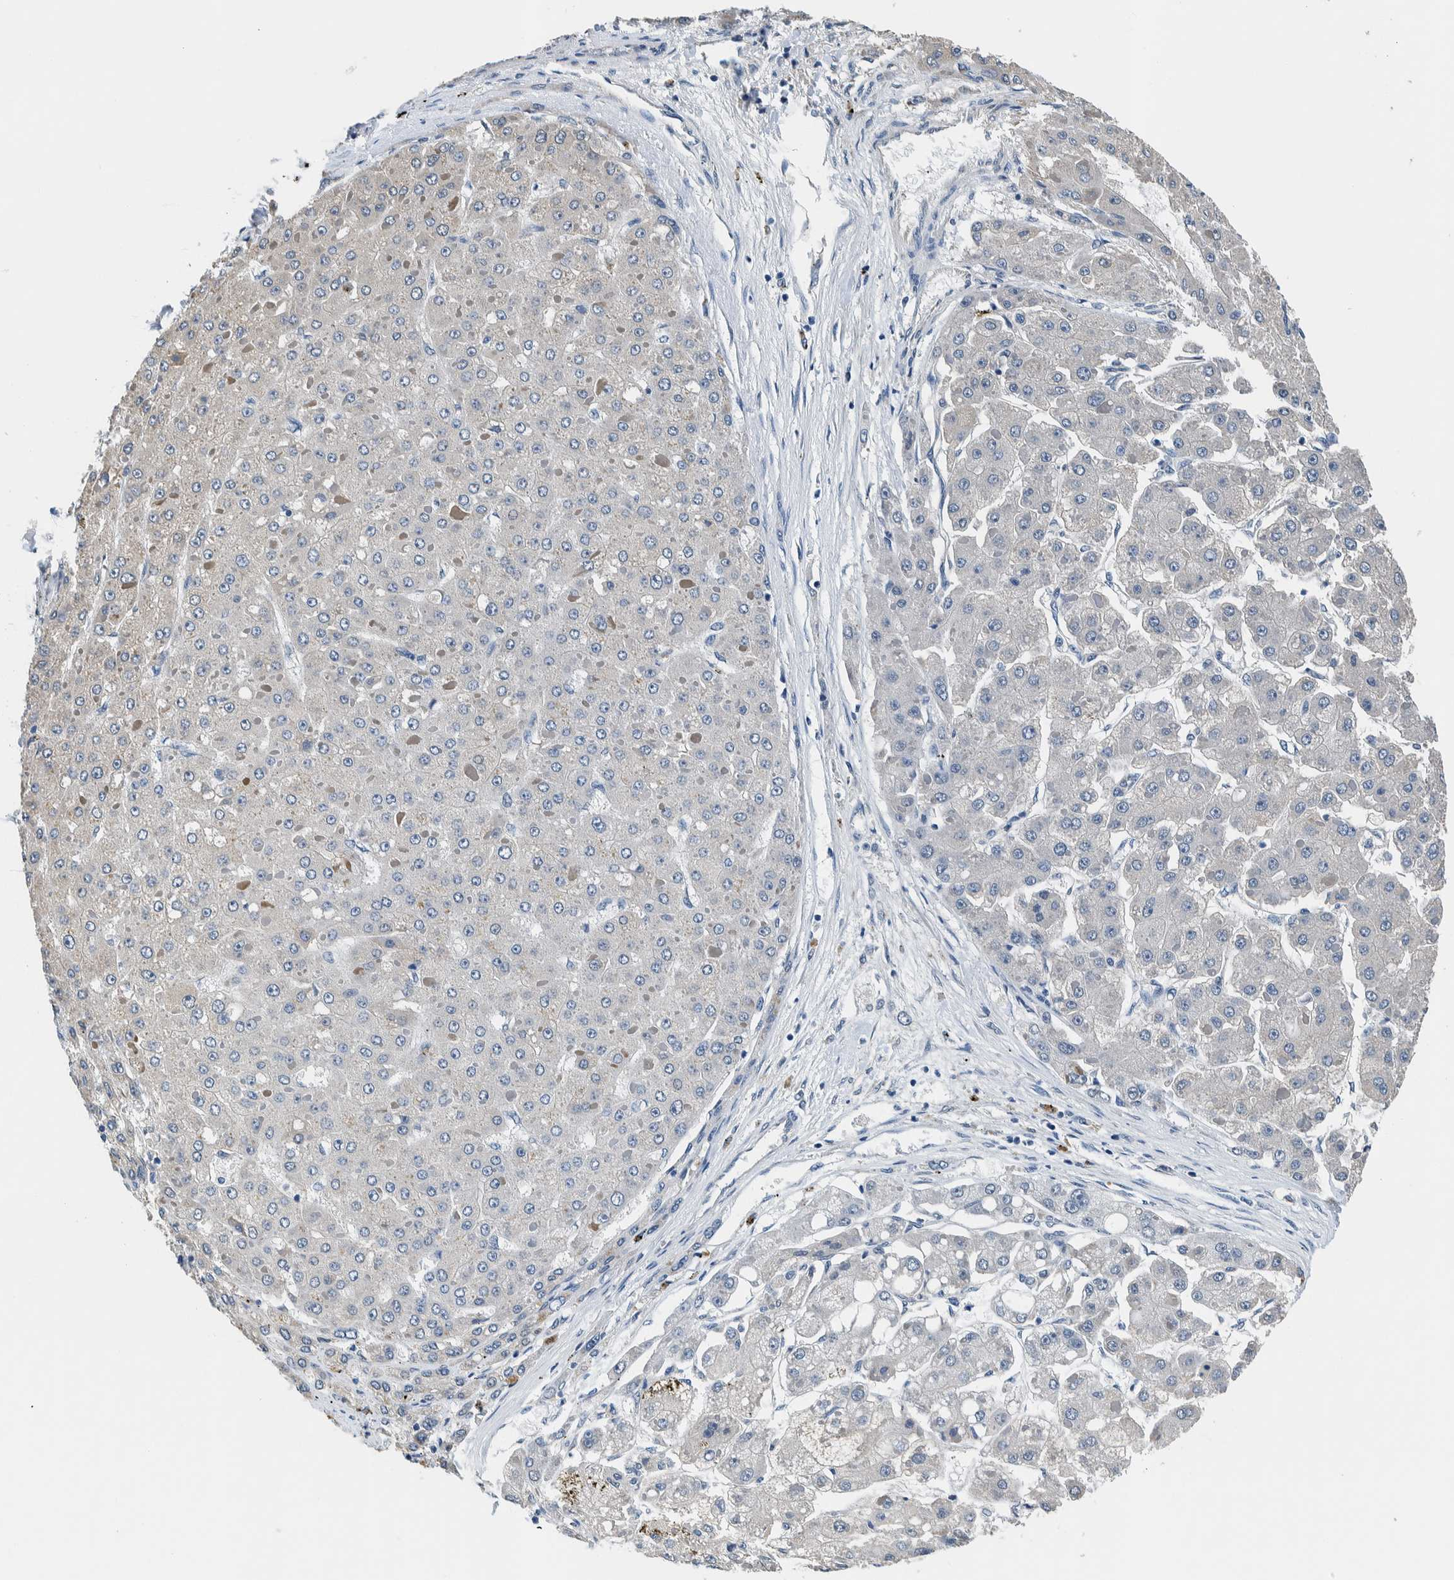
{"staining": {"intensity": "negative", "quantity": "none", "location": "none"}, "tissue": "liver cancer", "cell_type": "Tumor cells", "image_type": "cancer", "snomed": [{"axis": "morphology", "description": "Carcinoma, Hepatocellular, NOS"}, {"axis": "topography", "description": "Liver"}], "caption": "A micrograph of liver cancer (hepatocellular carcinoma) stained for a protein displays no brown staining in tumor cells.", "gene": "NIBAN2", "patient": {"sex": "female", "age": 73}}